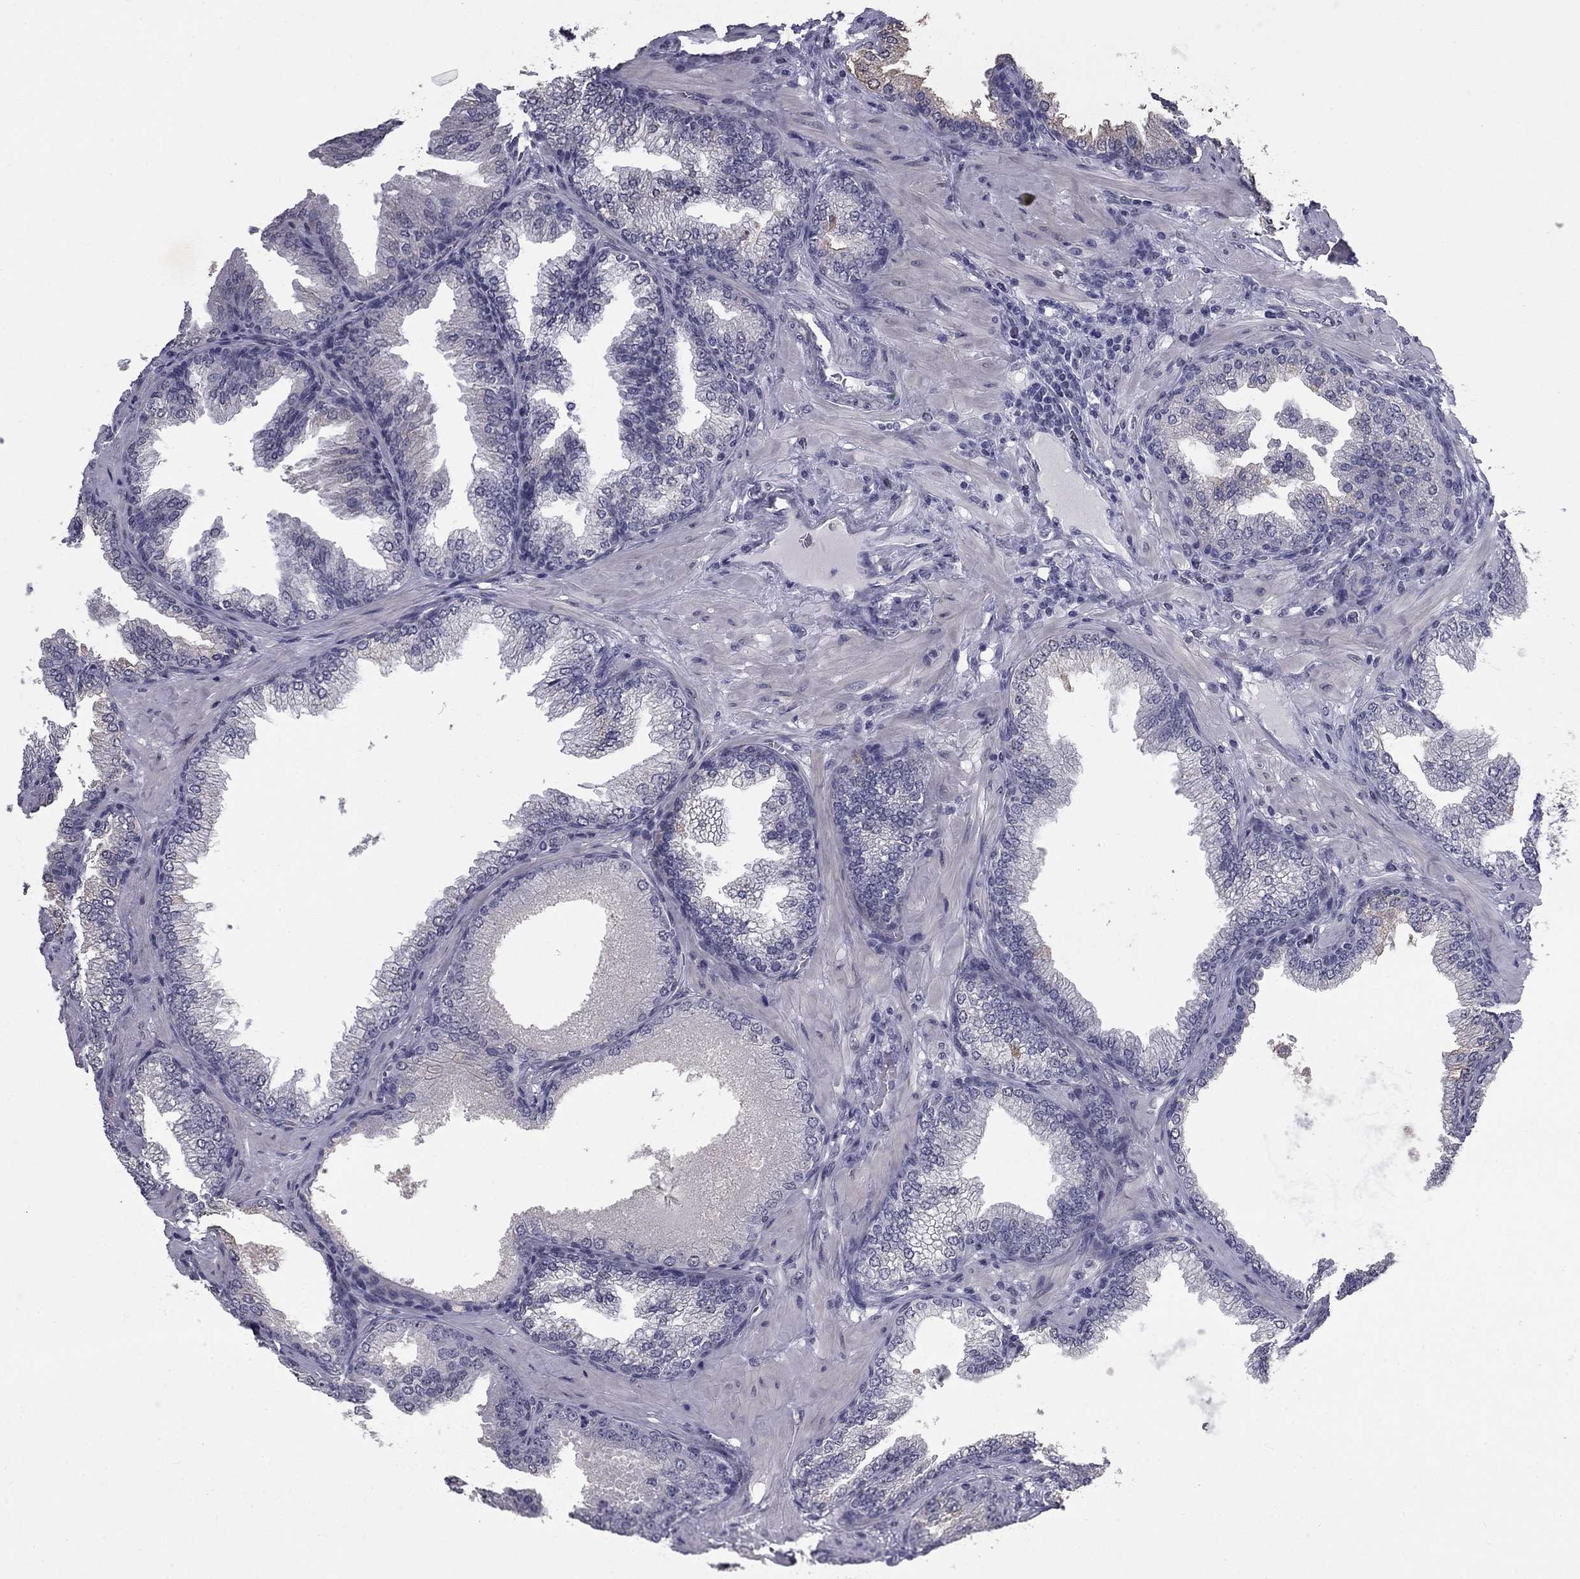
{"staining": {"intensity": "strong", "quantity": "<25%", "location": "cytoplasmic/membranous"}, "tissue": "prostate cancer", "cell_type": "Tumor cells", "image_type": "cancer", "snomed": [{"axis": "morphology", "description": "Adenocarcinoma, Low grade"}, {"axis": "topography", "description": "Prostate"}], "caption": "Protein staining of prostate cancer tissue reveals strong cytoplasmic/membranous expression in approximately <25% of tumor cells.", "gene": "PRRT2", "patient": {"sex": "male", "age": 68}}